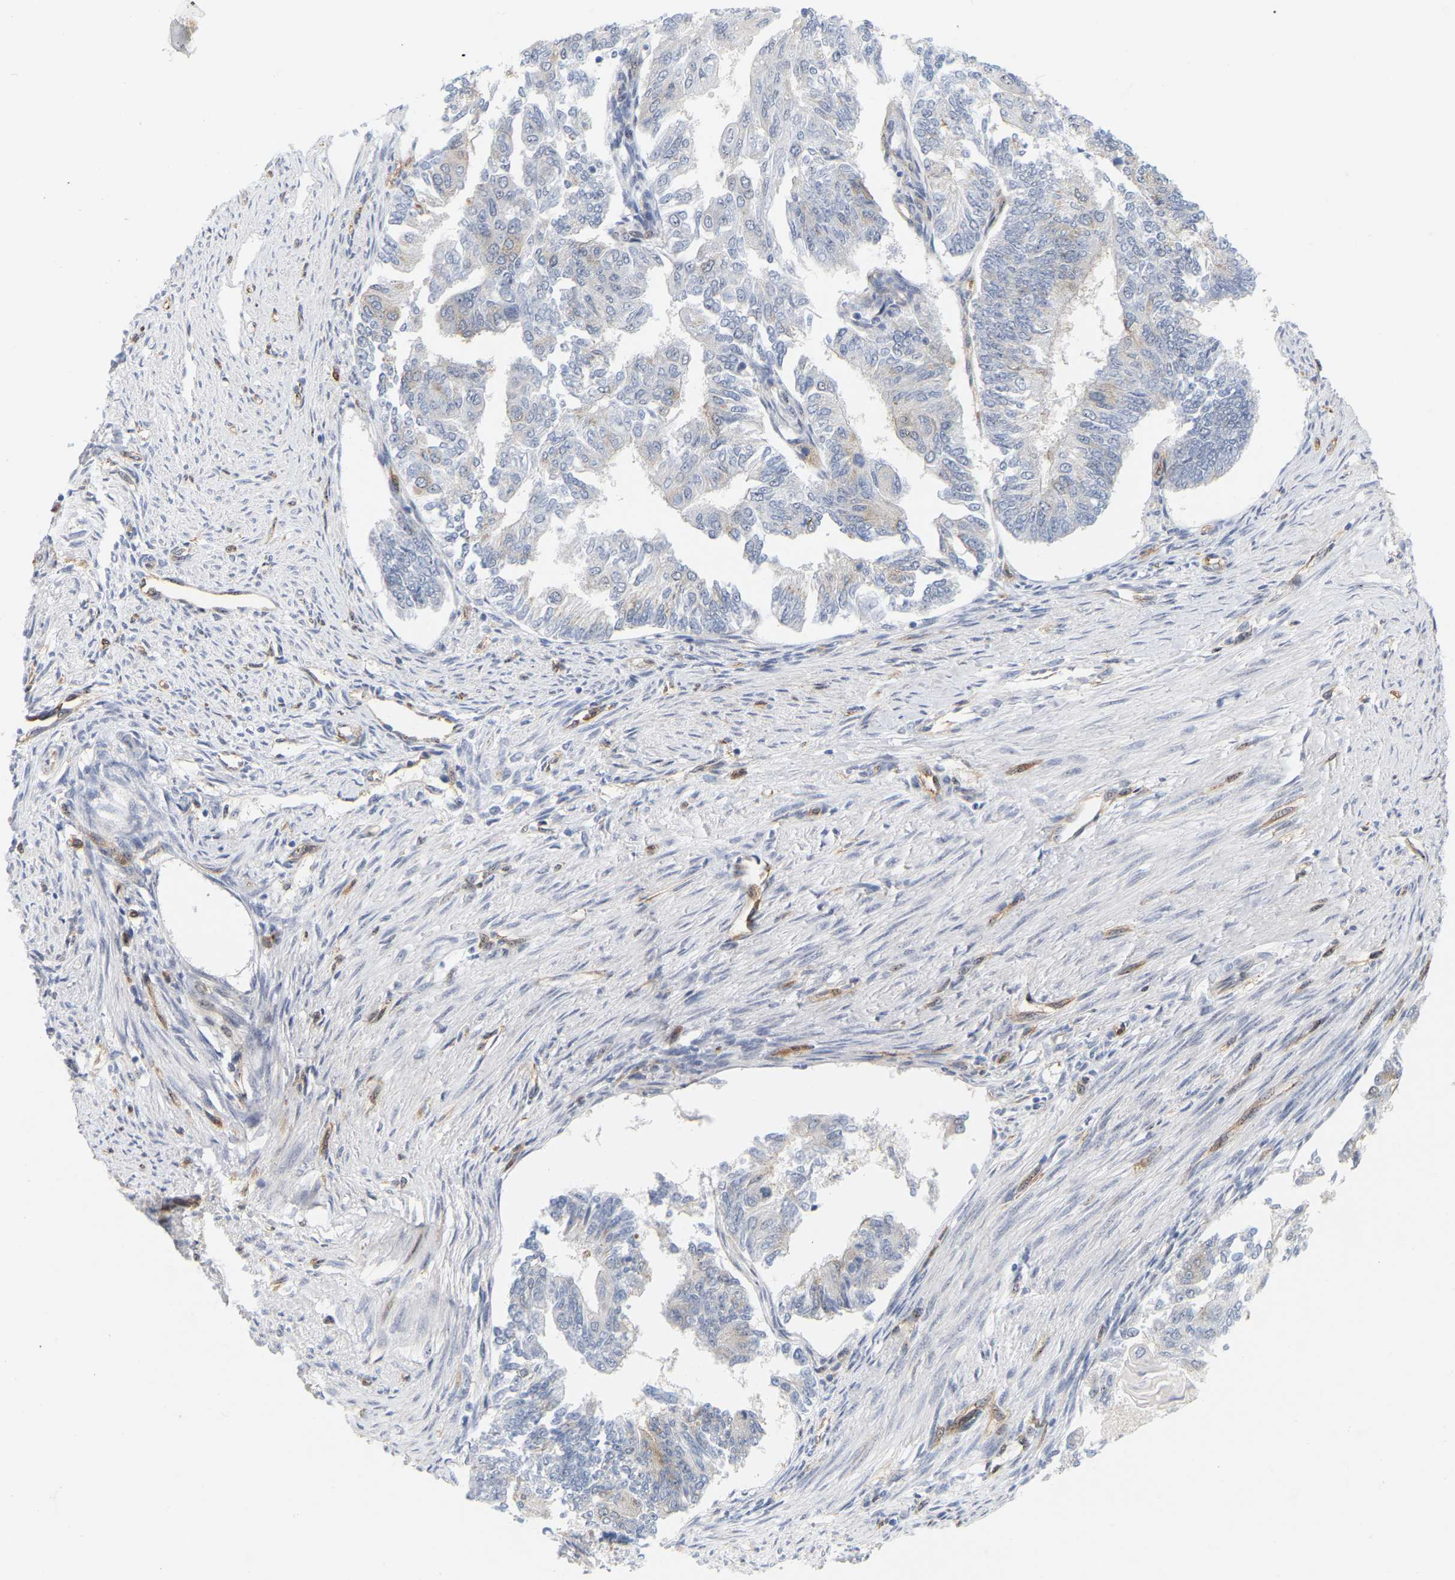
{"staining": {"intensity": "negative", "quantity": "none", "location": "none"}, "tissue": "endometrial cancer", "cell_type": "Tumor cells", "image_type": "cancer", "snomed": [{"axis": "morphology", "description": "Adenocarcinoma, NOS"}, {"axis": "topography", "description": "Endometrium"}], "caption": "There is no significant expression in tumor cells of endometrial adenocarcinoma. (Stains: DAB immunohistochemistry (IHC) with hematoxylin counter stain, Microscopy: brightfield microscopy at high magnification).", "gene": "RAPH1", "patient": {"sex": "female", "age": 32}}